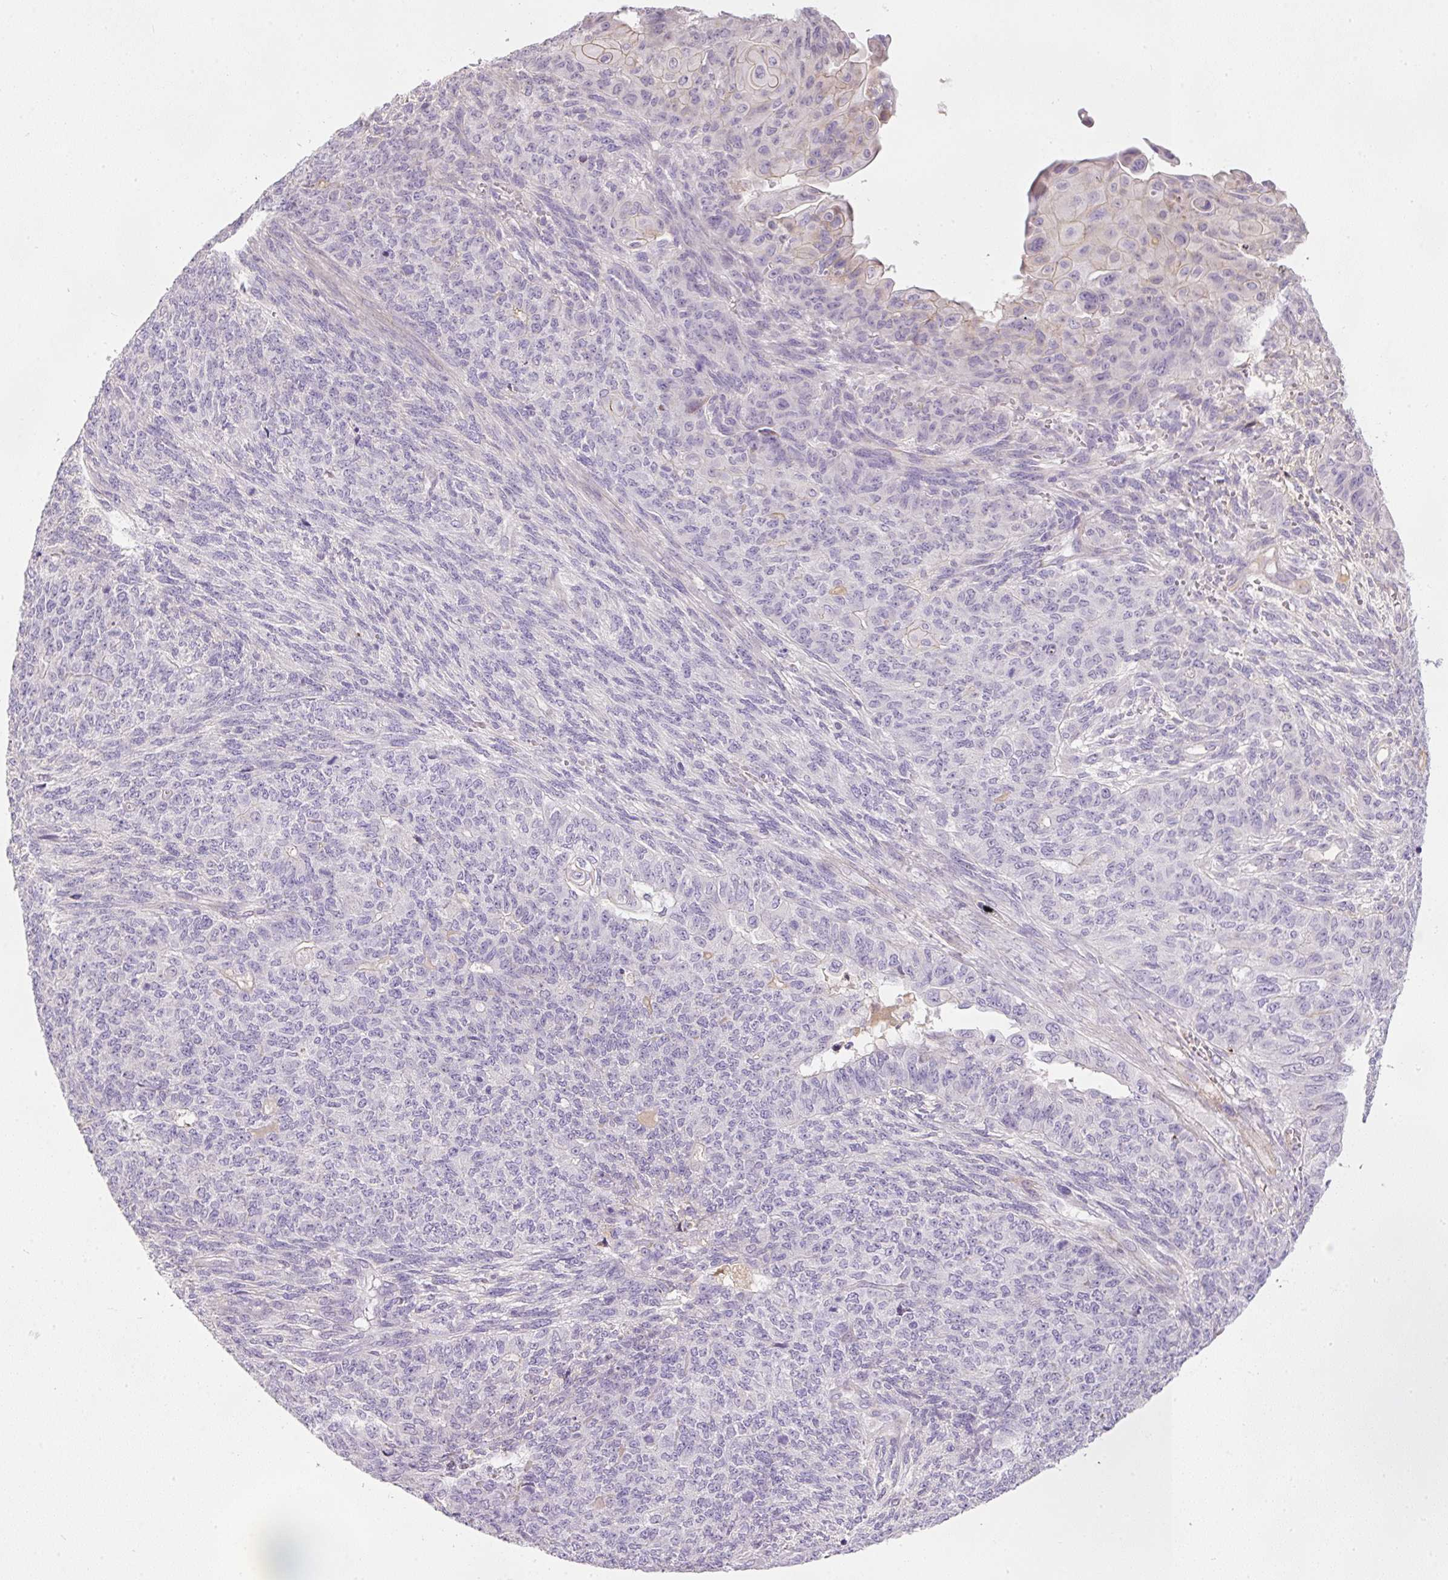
{"staining": {"intensity": "negative", "quantity": "none", "location": "none"}, "tissue": "endometrial cancer", "cell_type": "Tumor cells", "image_type": "cancer", "snomed": [{"axis": "morphology", "description": "Adenocarcinoma, NOS"}, {"axis": "topography", "description": "Endometrium"}], "caption": "Endometrial cancer stained for a protein using IHC demonstrates no staining tumor cells.", "gene": "KPNA5", "patient": {"sex": "female", "age": 32}}